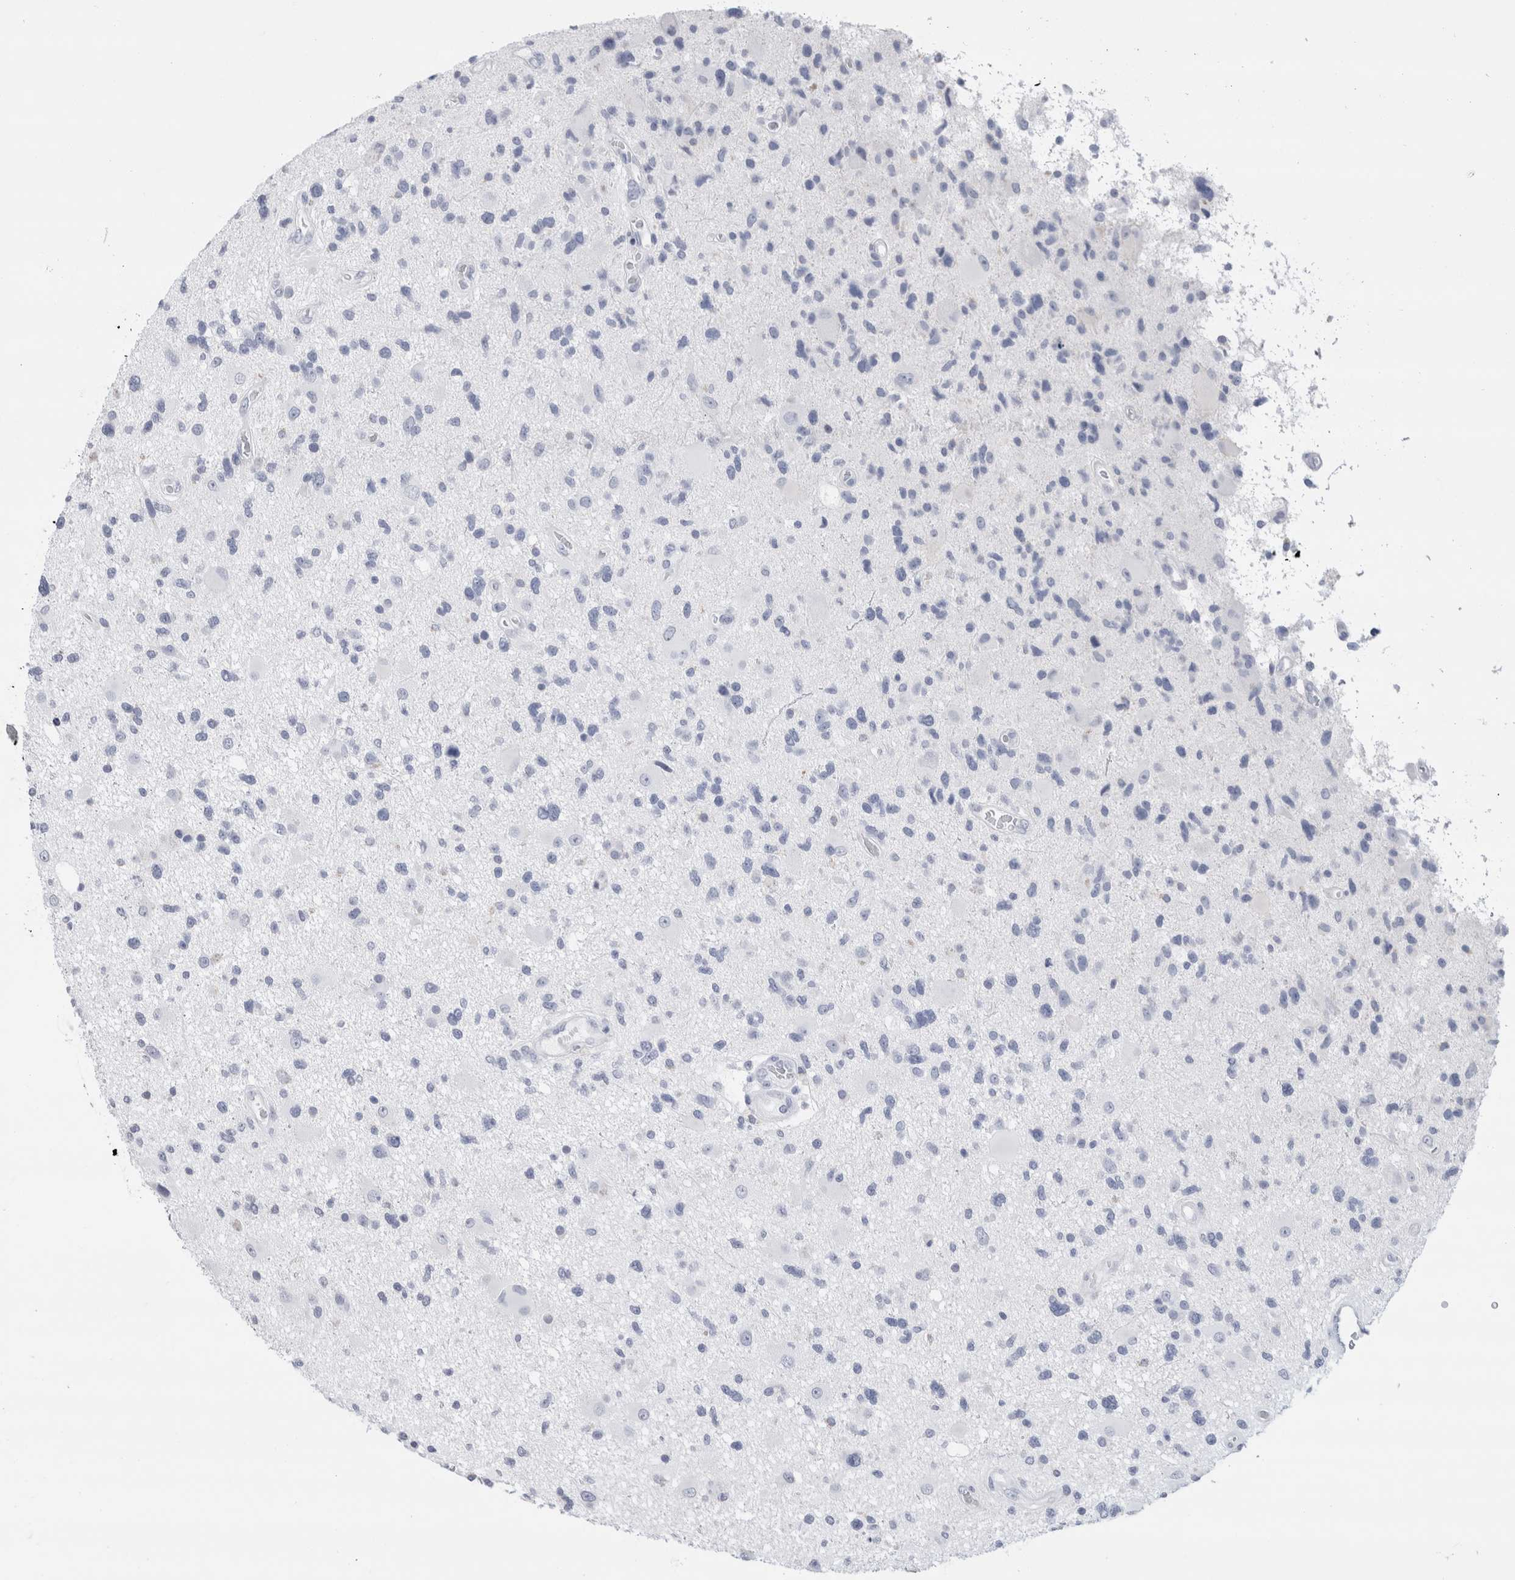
{"staining": {"intensity": "negative", "quantity": "none", "location": "none"}, "tissue": "glioma", "cell_type": "Tumor cells", "image_type": "cancer", "snomed": [{"axis": "morphology", "description": "Glioma, malignant, High grade"}, {"axis": "topography", "description": "Brain"}], "caption": "Malignant glioma (high-grade) stained for a protein using IHC demonstrates no expression tumor cells.", "gene": "ECHDC2", "patient": {"sex": "male", "age": 33}}